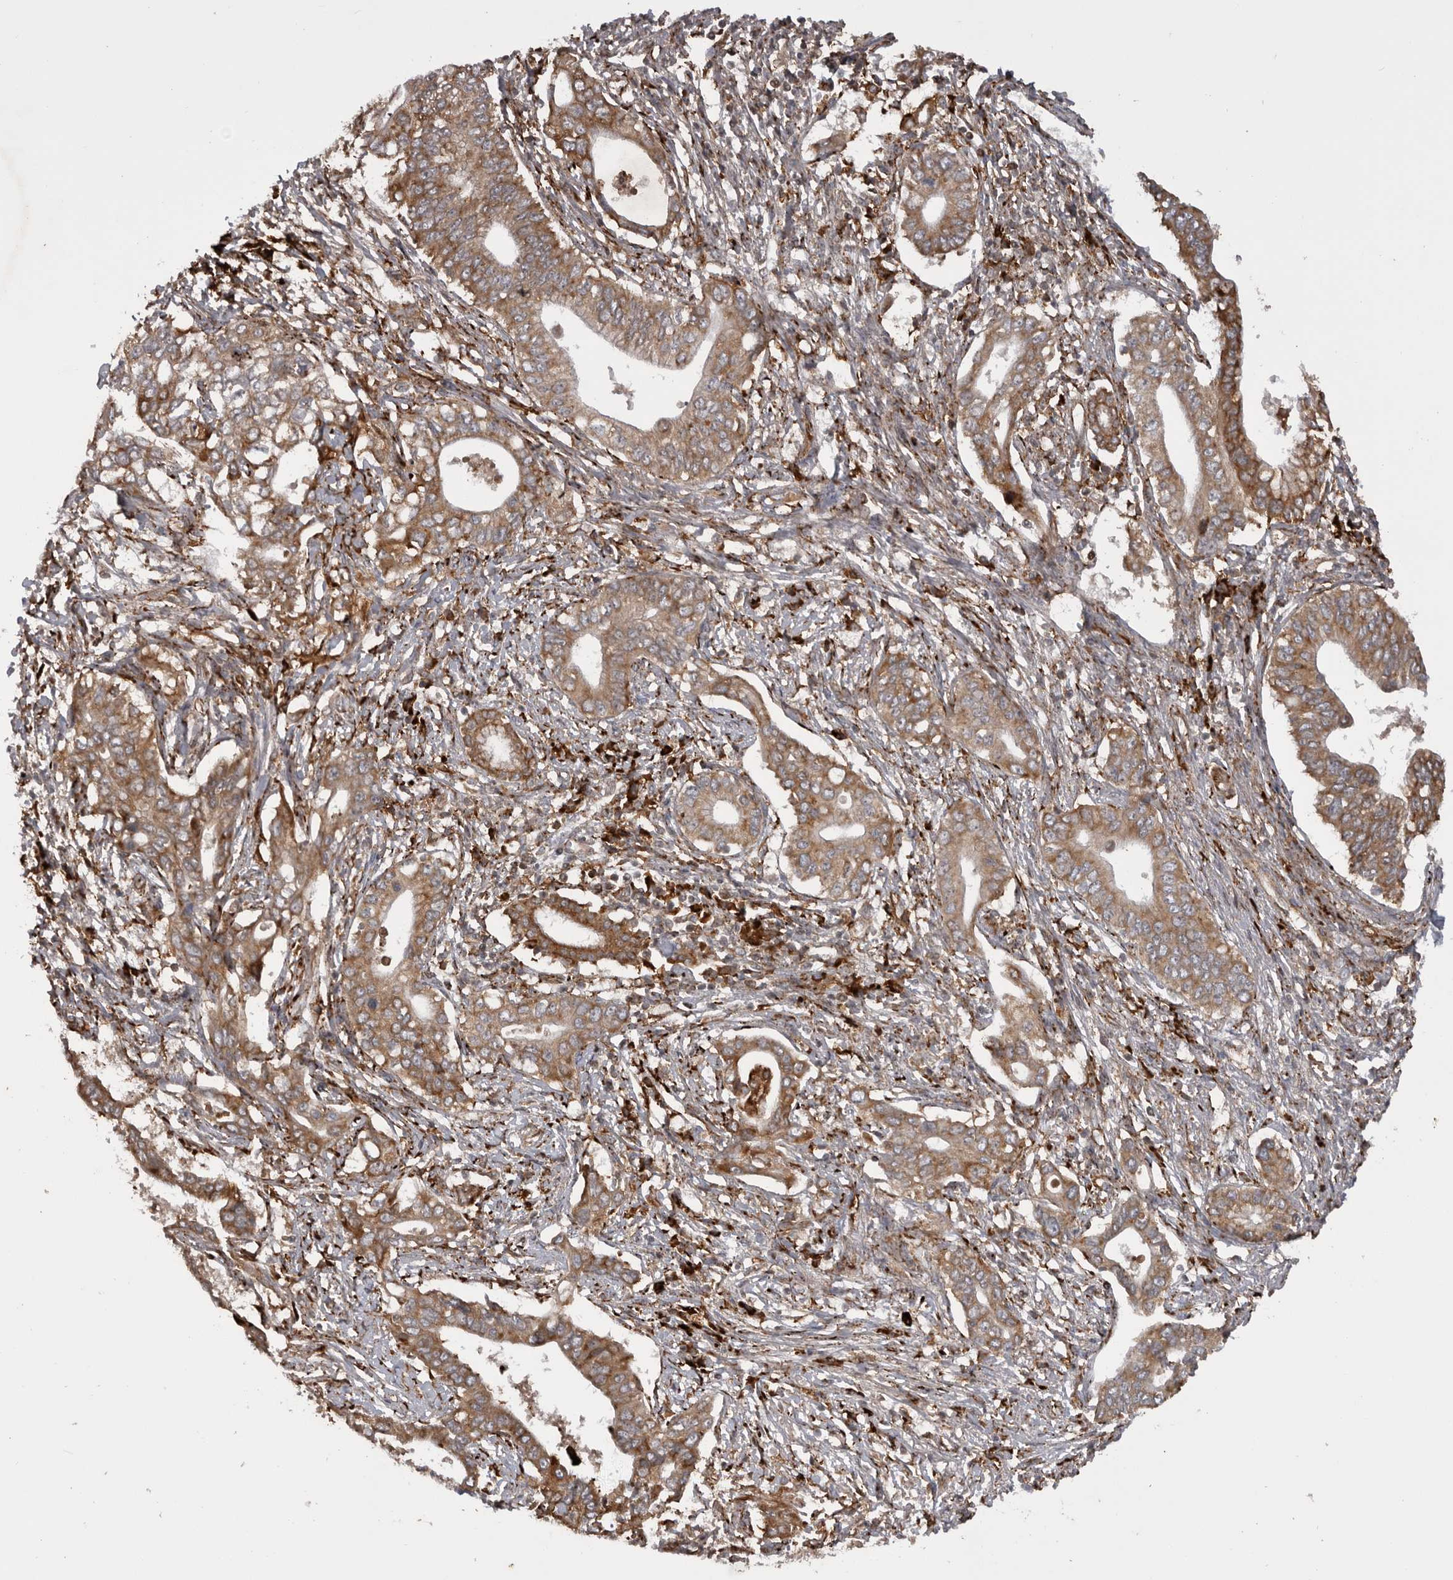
{"staining": {"intensity": "moderate", "quantity": ">75%", "location": "cytoplasmic/membranous"}, "tissue": "pancreatic cancer", "cell_type": "Tumor cells", "image_type": "cancer", "snomed": [{"axis": "morphology", "description": "Normal tissue, NOS"}, {"axis": "morphology", "description": "Adenocarcinoma, NOS"}, {"axis": "topography", "description": "Pancreas"}, {"axis": "topography", "description": "Peripheral nerve tissue"}], "caption": "Pancreatic adenocarcinoma stained with a protein marker demonstrates moderate staining in tumor cells.", "gene": "RAB3GAP2", "patient": {"sex": "male", "age": 59}}